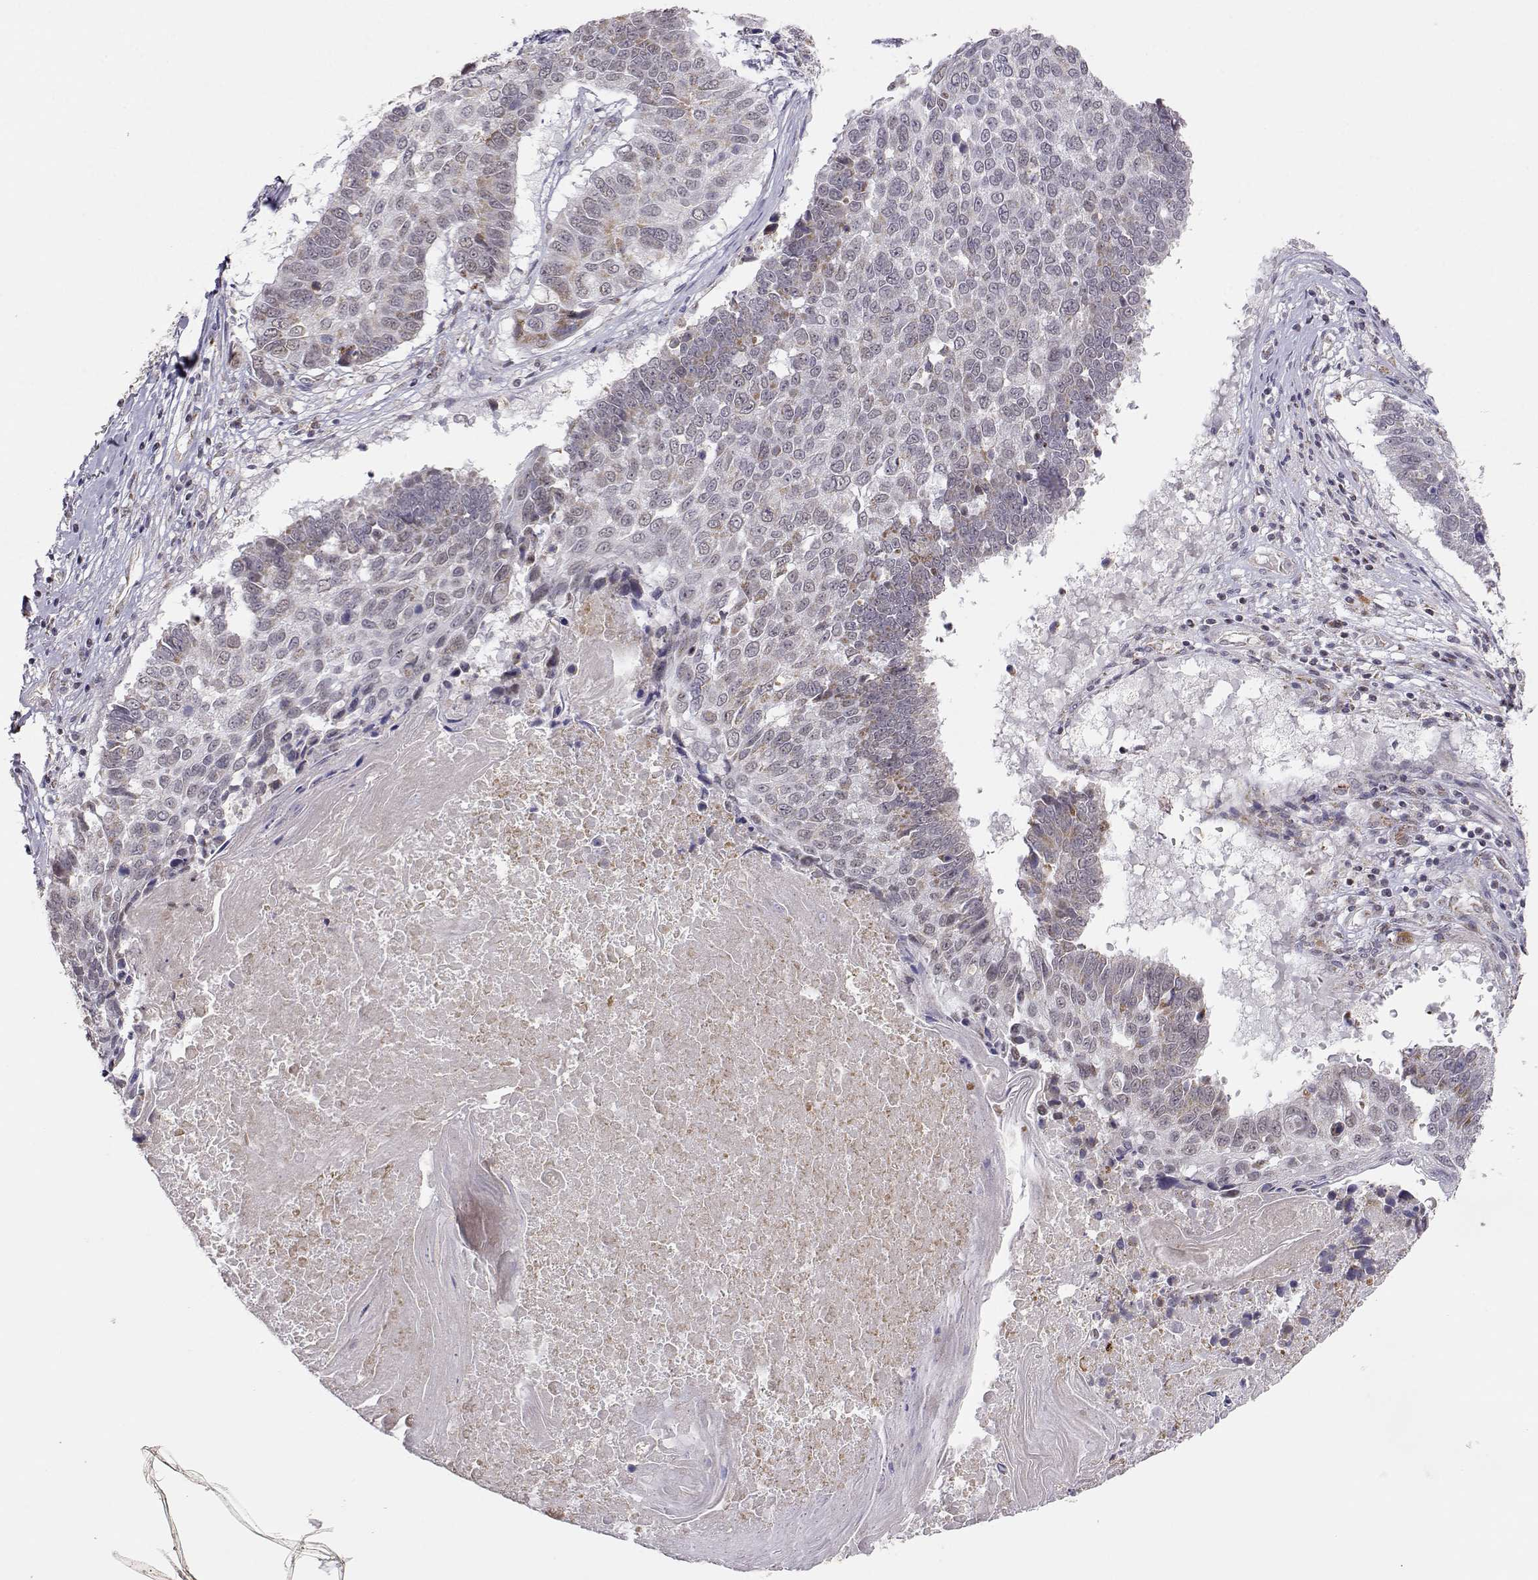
{"staining": {"intensity": "moderate", "quantity": "<25%", "location": "cytoplasmic/membranous"}, "tissue": "lung cancer", "cell_type": "Tumor cells", "image_type": "cancer", "snomed": [{"axis": "morphology", "description": "Squamous cell carcinoma, NOS"}, {"axis": "topography", "description": "Lung"}], "caption": "A low amount of moderate cytoplasmic/membranous positivity is identified in approximately <25% of tumor cells in lung cancer (squamous cell carcinoma) tissue.", "gene": "EXOG", "patient": {"sex": "male", "age": 73}}